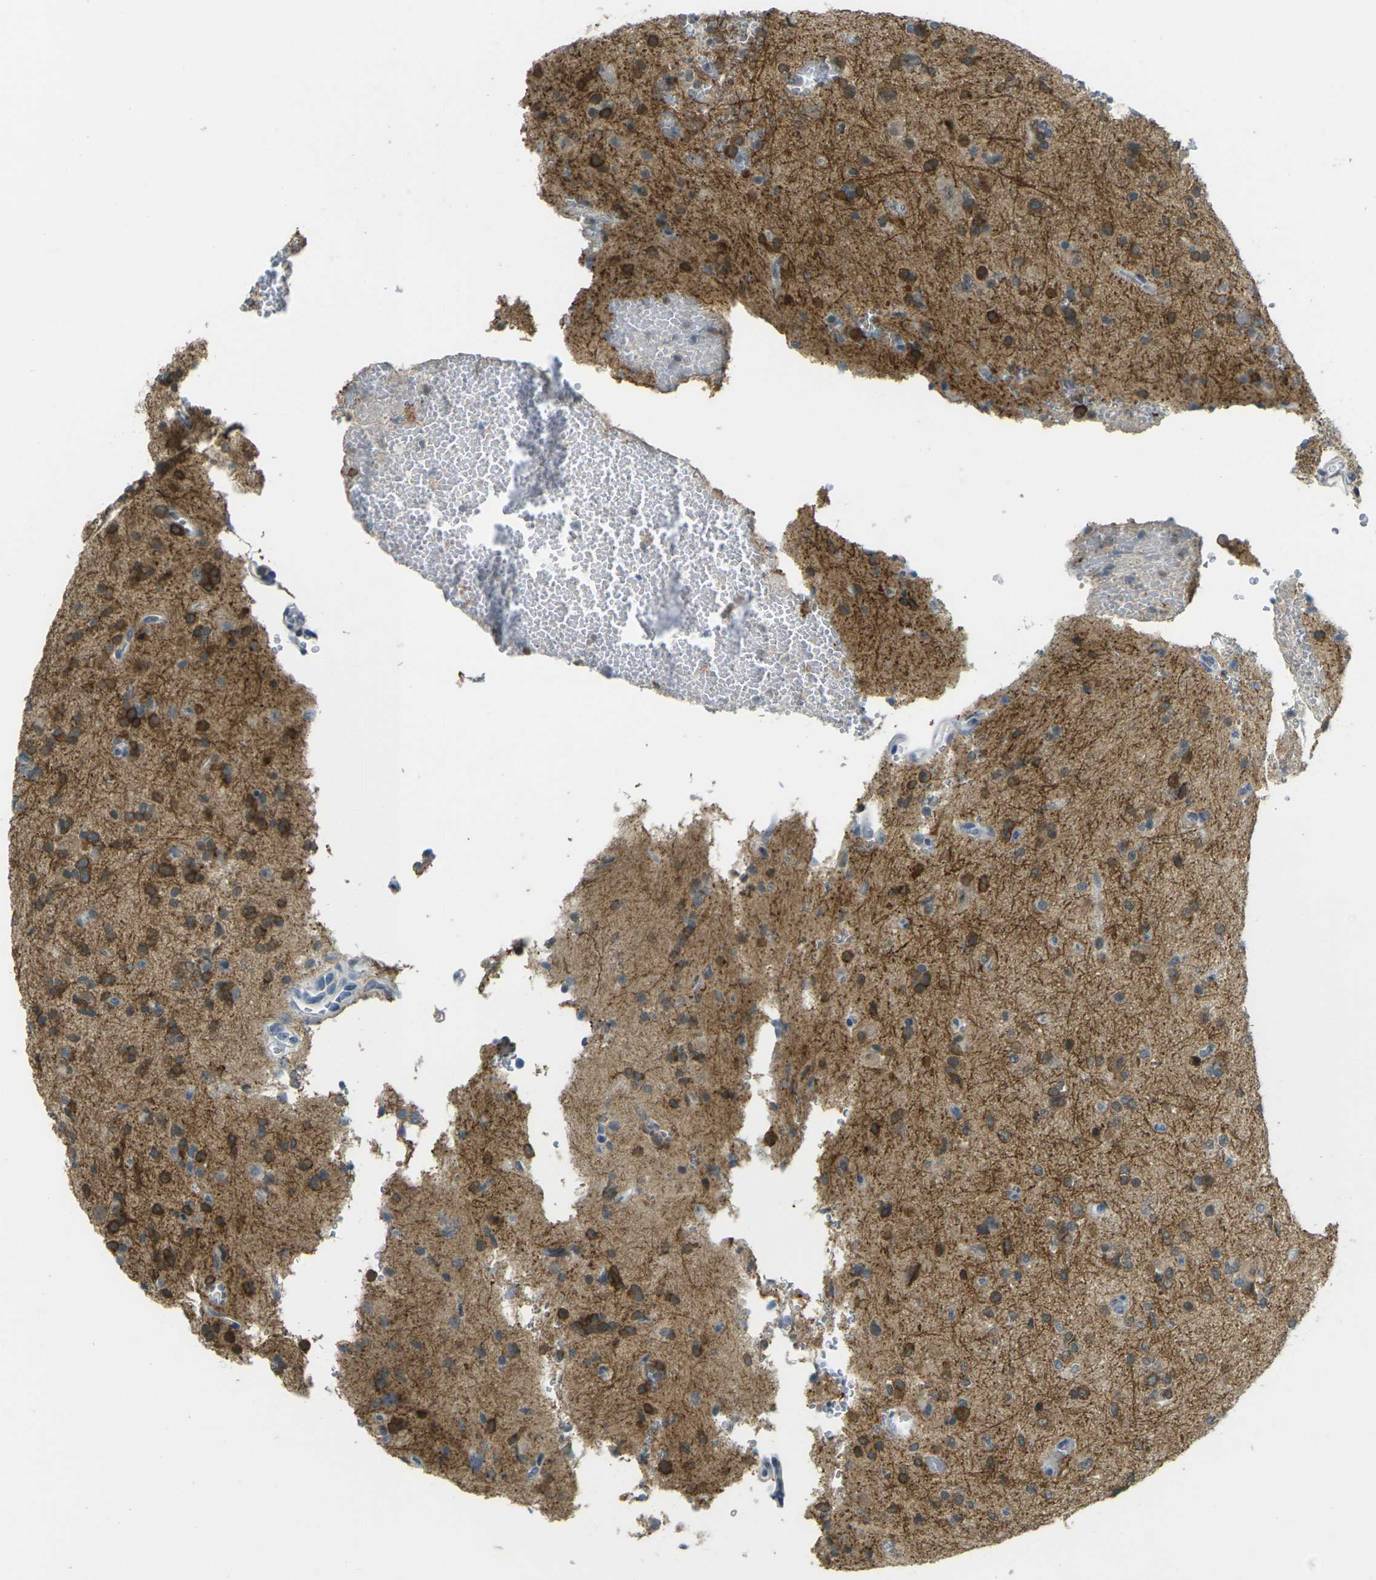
{"staining": {"intensity": "strong", "quantity": "25%-75%", "location": "cytoplasmic/membranous"}, "tissue": "glioma", "cell_type": "Tumor cells", "image_type": "cancer", "snomed": [{"axis": "morphology", "description": "Glioma, malignant, High grade"}, {"axis": "topography", "description": "Brain"}], "caption": "This is a histology image of immunohistochemistry staining of glioma, which shows strong positivity in the cytoplasmic/membranous of tumor cells.", "gene": "SPTBN2", "patient": {"sex": "male", "age": 47}}